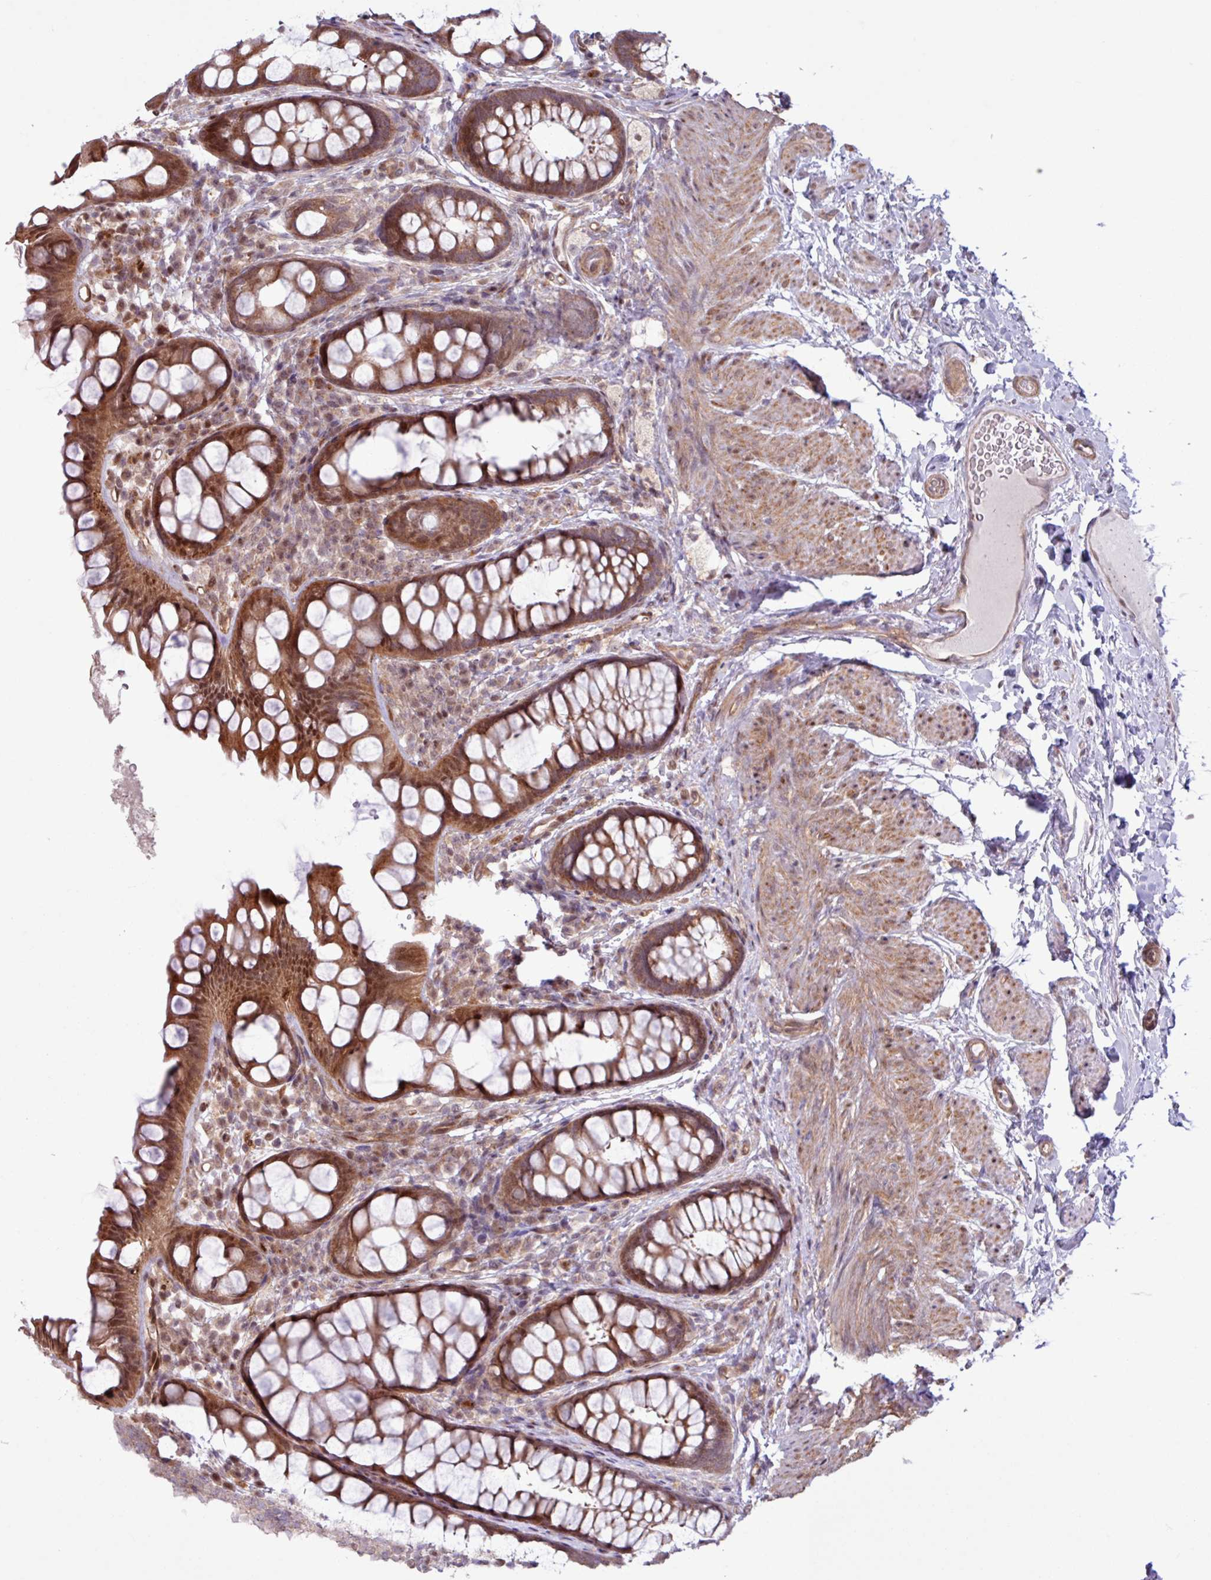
{"staining": {"intensity": "strong", "quantity": ">75%", "location": "cytoplasmic/membranous,nuclear"}, "tissue": "rectum", "cell_type": "Glandular cells", "image_type": "normal", "snomed": [{"axis": "morphology", "description": "Normal tissue, NOS"}, {"axis": "topography", "description": "Rectum"}, {"axis": "topography", "description": "Peripheral nerve tissue"}], "caption": "Protein staining of normal rectum reveals strong cytoplasmic/membranous,nuclear positivity in approximately >75% of glandular cells.", "gene": "PDPR", "patient": {"sex": "female", "age": 69}}